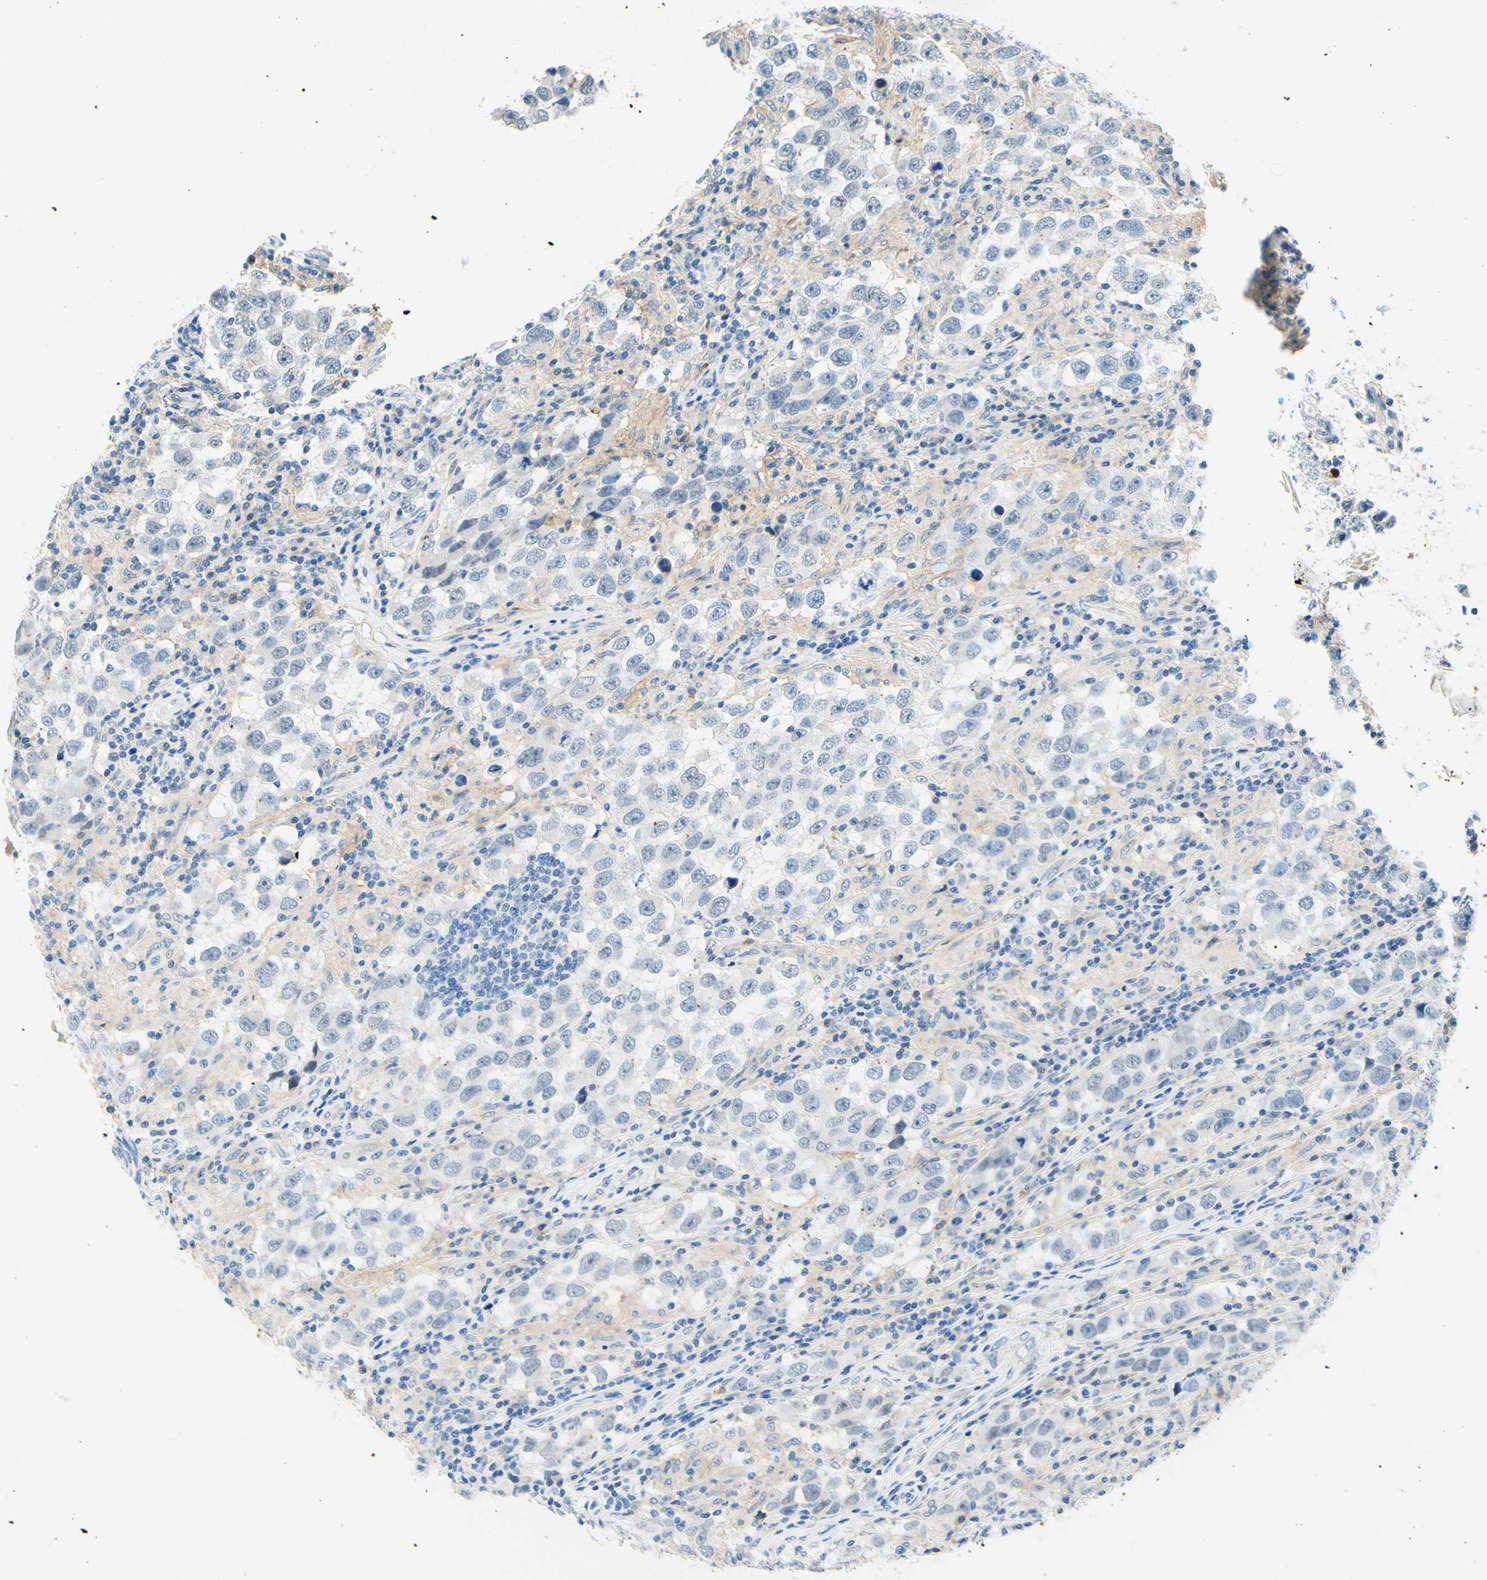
{"staining": {"intensity": "negative", "quantity": "none", "location": "none"}, "tissue": "testis cancer", "cell_type": "Tumor cells", "image_type": "cancer", "snomed": [{"axis": "morphology", "description": "Carcinoma, Embryonal, NOS"}, {"axis": "topography", "description": "Testis"}], "caption": "The micrograph shows no staining of tumor cells in testis cancer.", "gene": "TREM2", "patient": {"sex": "male", "age": 21}}